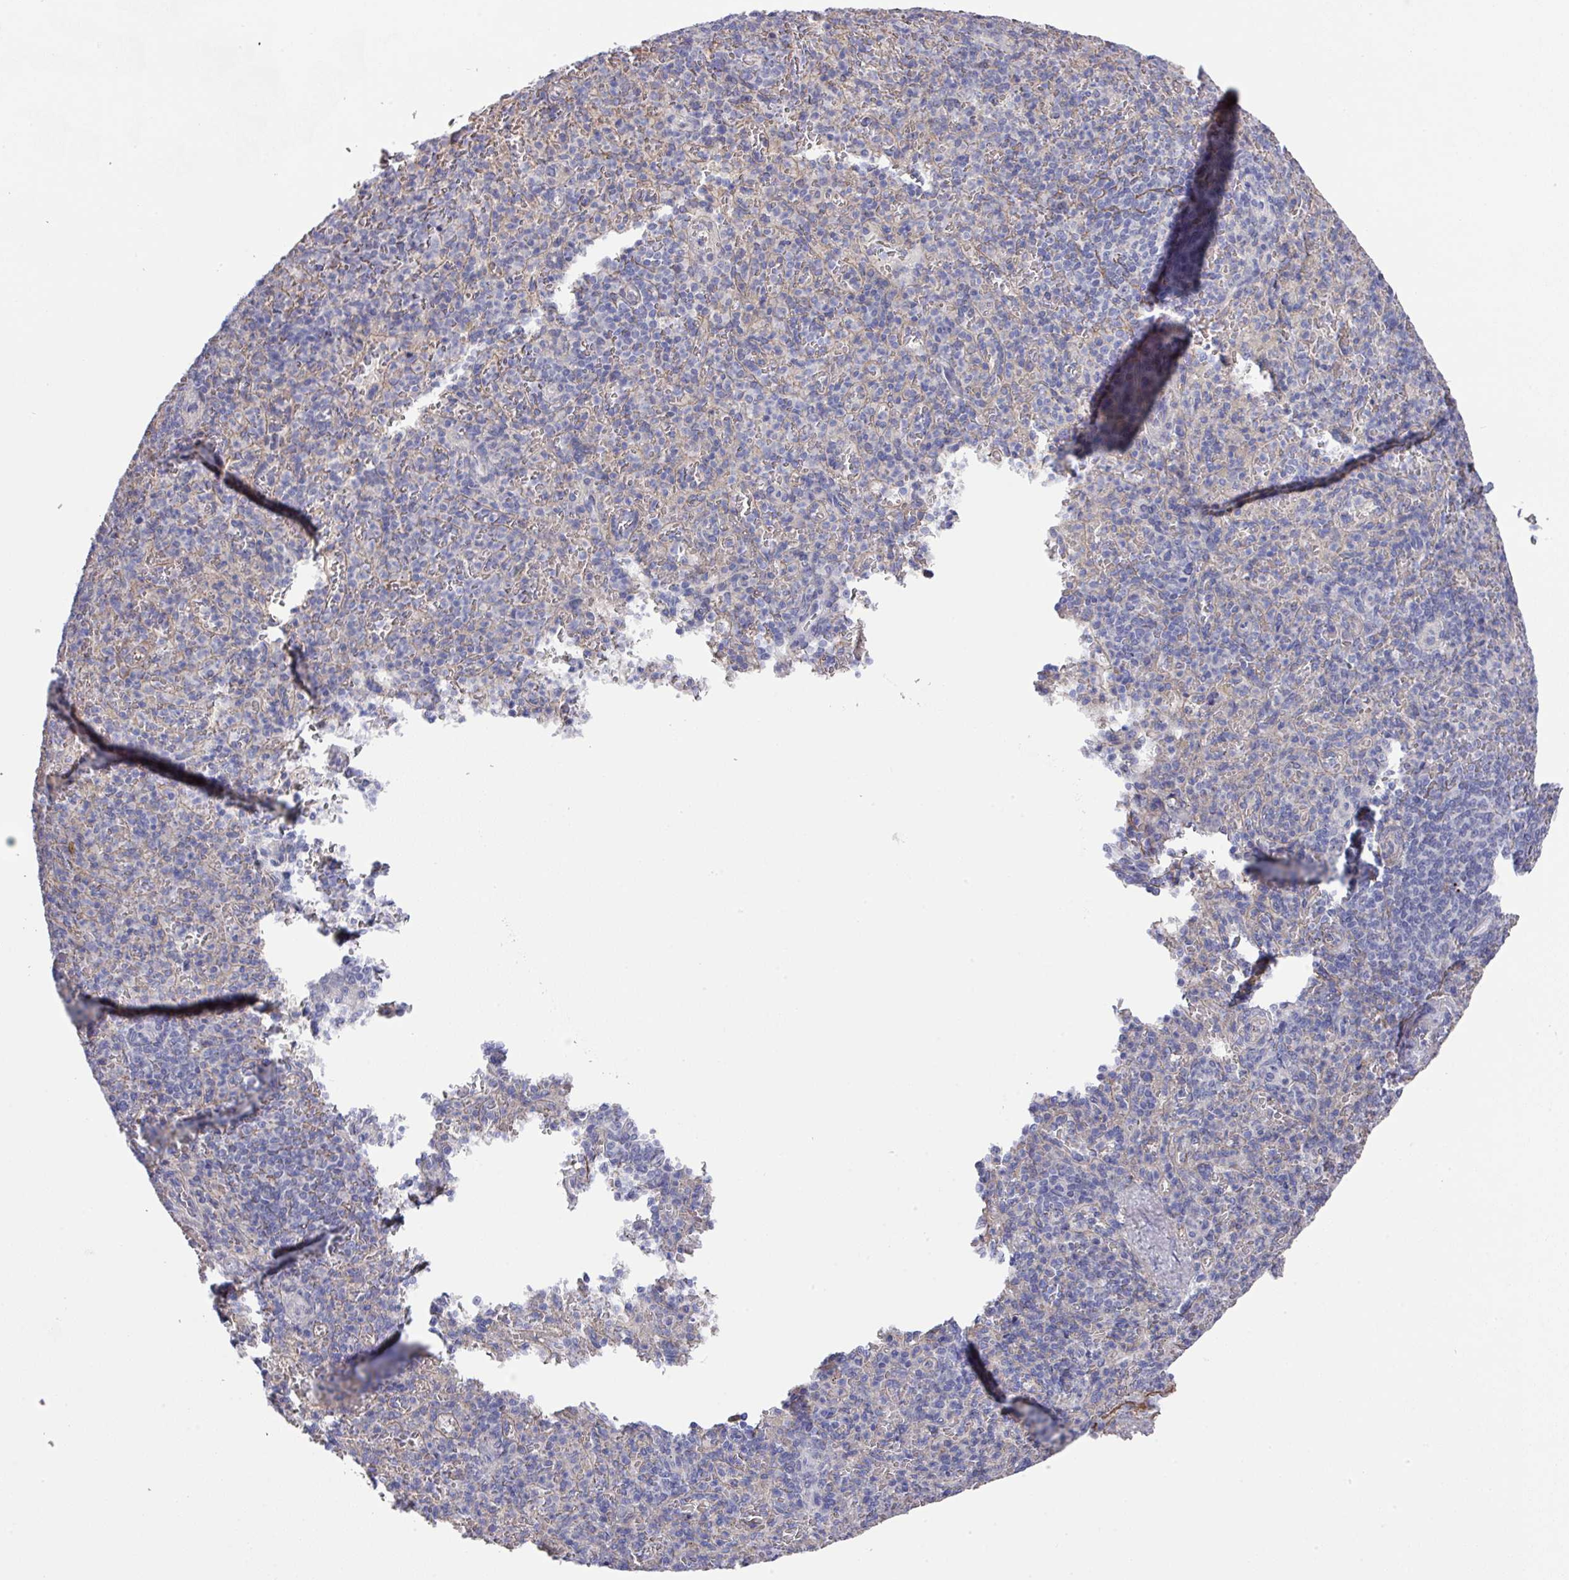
{"staining": {"intensity": "negative", "quantity": "none", "location": "none"}, "tissue": "spleen", "cell_type": "Cells in red pulp", "image_type": "normal", "snomed": [{"axis": "morphology", "description": "Normal tissue, NOS"}, {"axis": "topography", "description": "Spleen"}], "caption": "DAB immunohistochemical staining of benign human spleen reveals no significant staining in cells in red pulp. The staining is performed using DAB (3,3'-diaminobenzidine) brown chromogen with nuclei counter-stained in using hematoxylin.", "gene": "PRR5", "patient": {"sex": "female", "age": 74}}